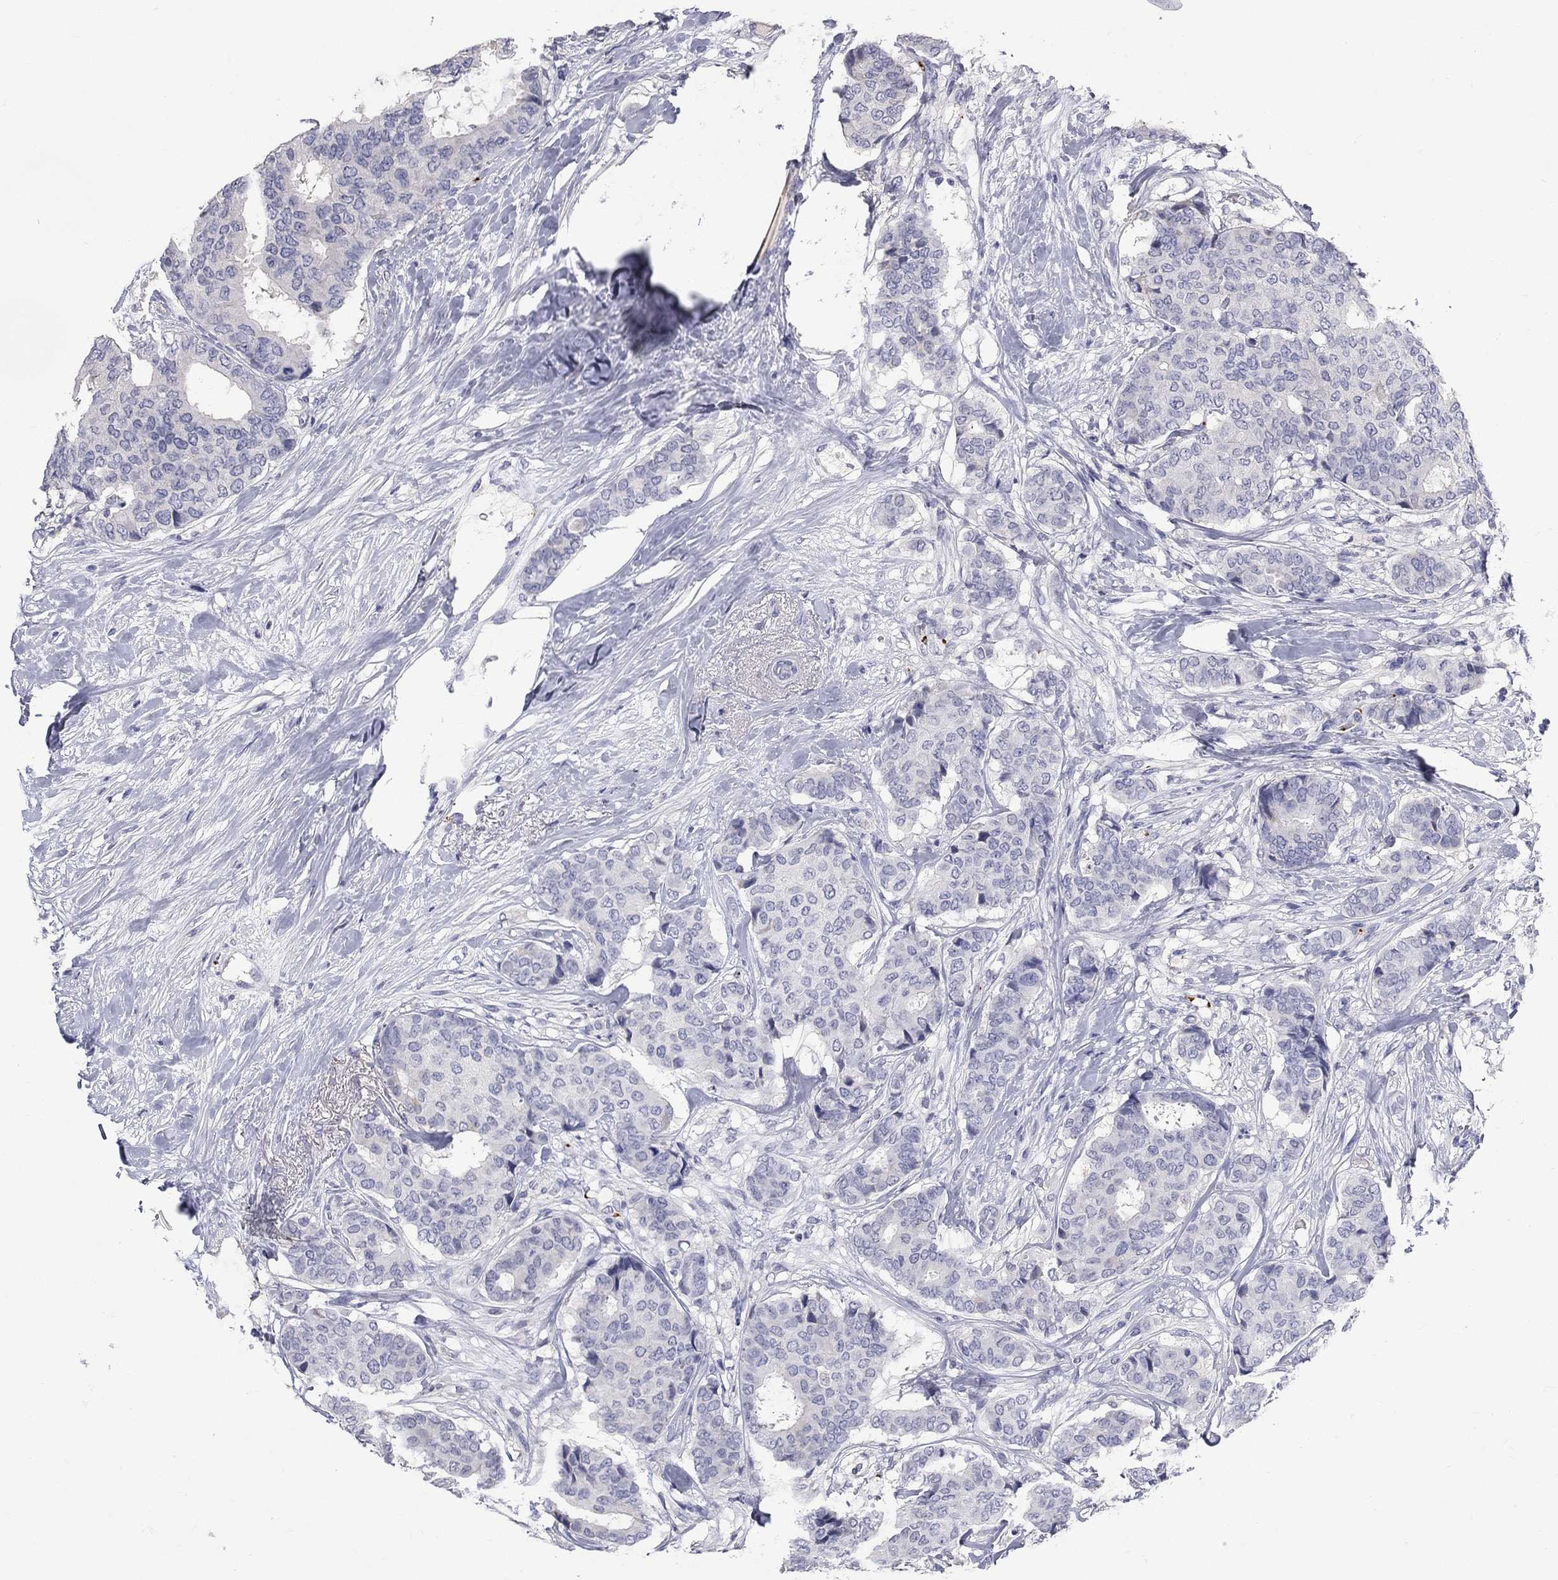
{"staining": {"intensity": "negative", "quantity": "none", "location": "none"}, "tissue": "breast cancer", "cell_type": "Tumor cells", "image_type": "cancer", "snomed": [{"axis": "morphology", "description": "Duct carcinoma"}, {"axis": "topography", "description": "Breast"}], "caption": "The micrograph exhibits no staining of tumor cells in breast infiltrating ductal carcinoma.", "gene": "PLEK", "patient": {"sex": "female", "age": 75}}